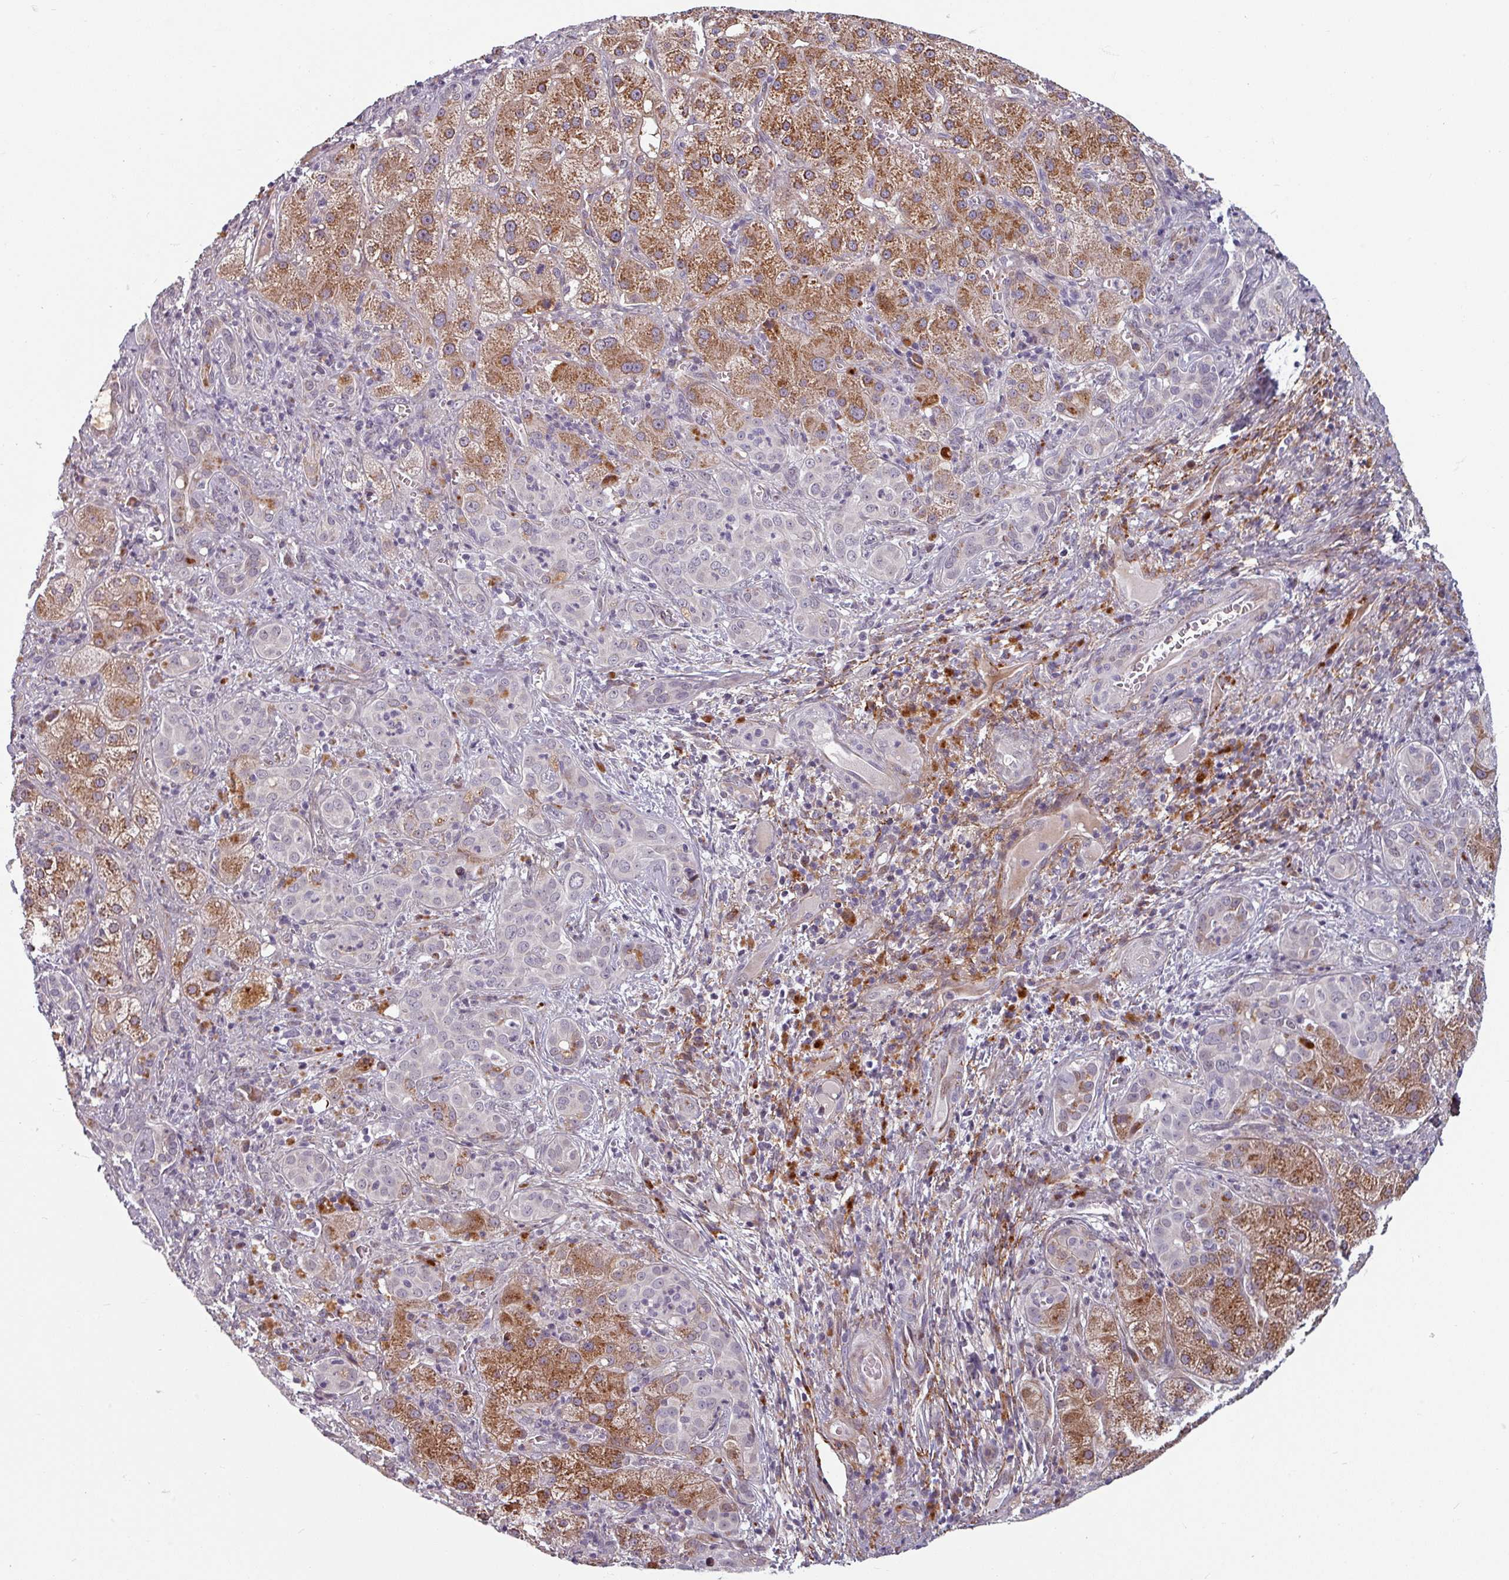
{"staining": {"intensity": "moderate", "quantity": "25%-75%", "location": "cytoplasmic/membranous"}, "tissue": "liver cancer", "cell_type": "Tumor cells", "image_type": "cancer", "snomed": [{"axis": "morphology", "description": "Cholangiocarcinoma"}, {"axis": "topography", "description": "Liver"}], "caption": "The immunohistochemical stain labels moderate cytoplasmic/membranous expression in tumor cells of cholangiocarcinoma (liver) tissue.", "gene": "CYB5RL", "patient": {"sex": "male", "age": 67}}